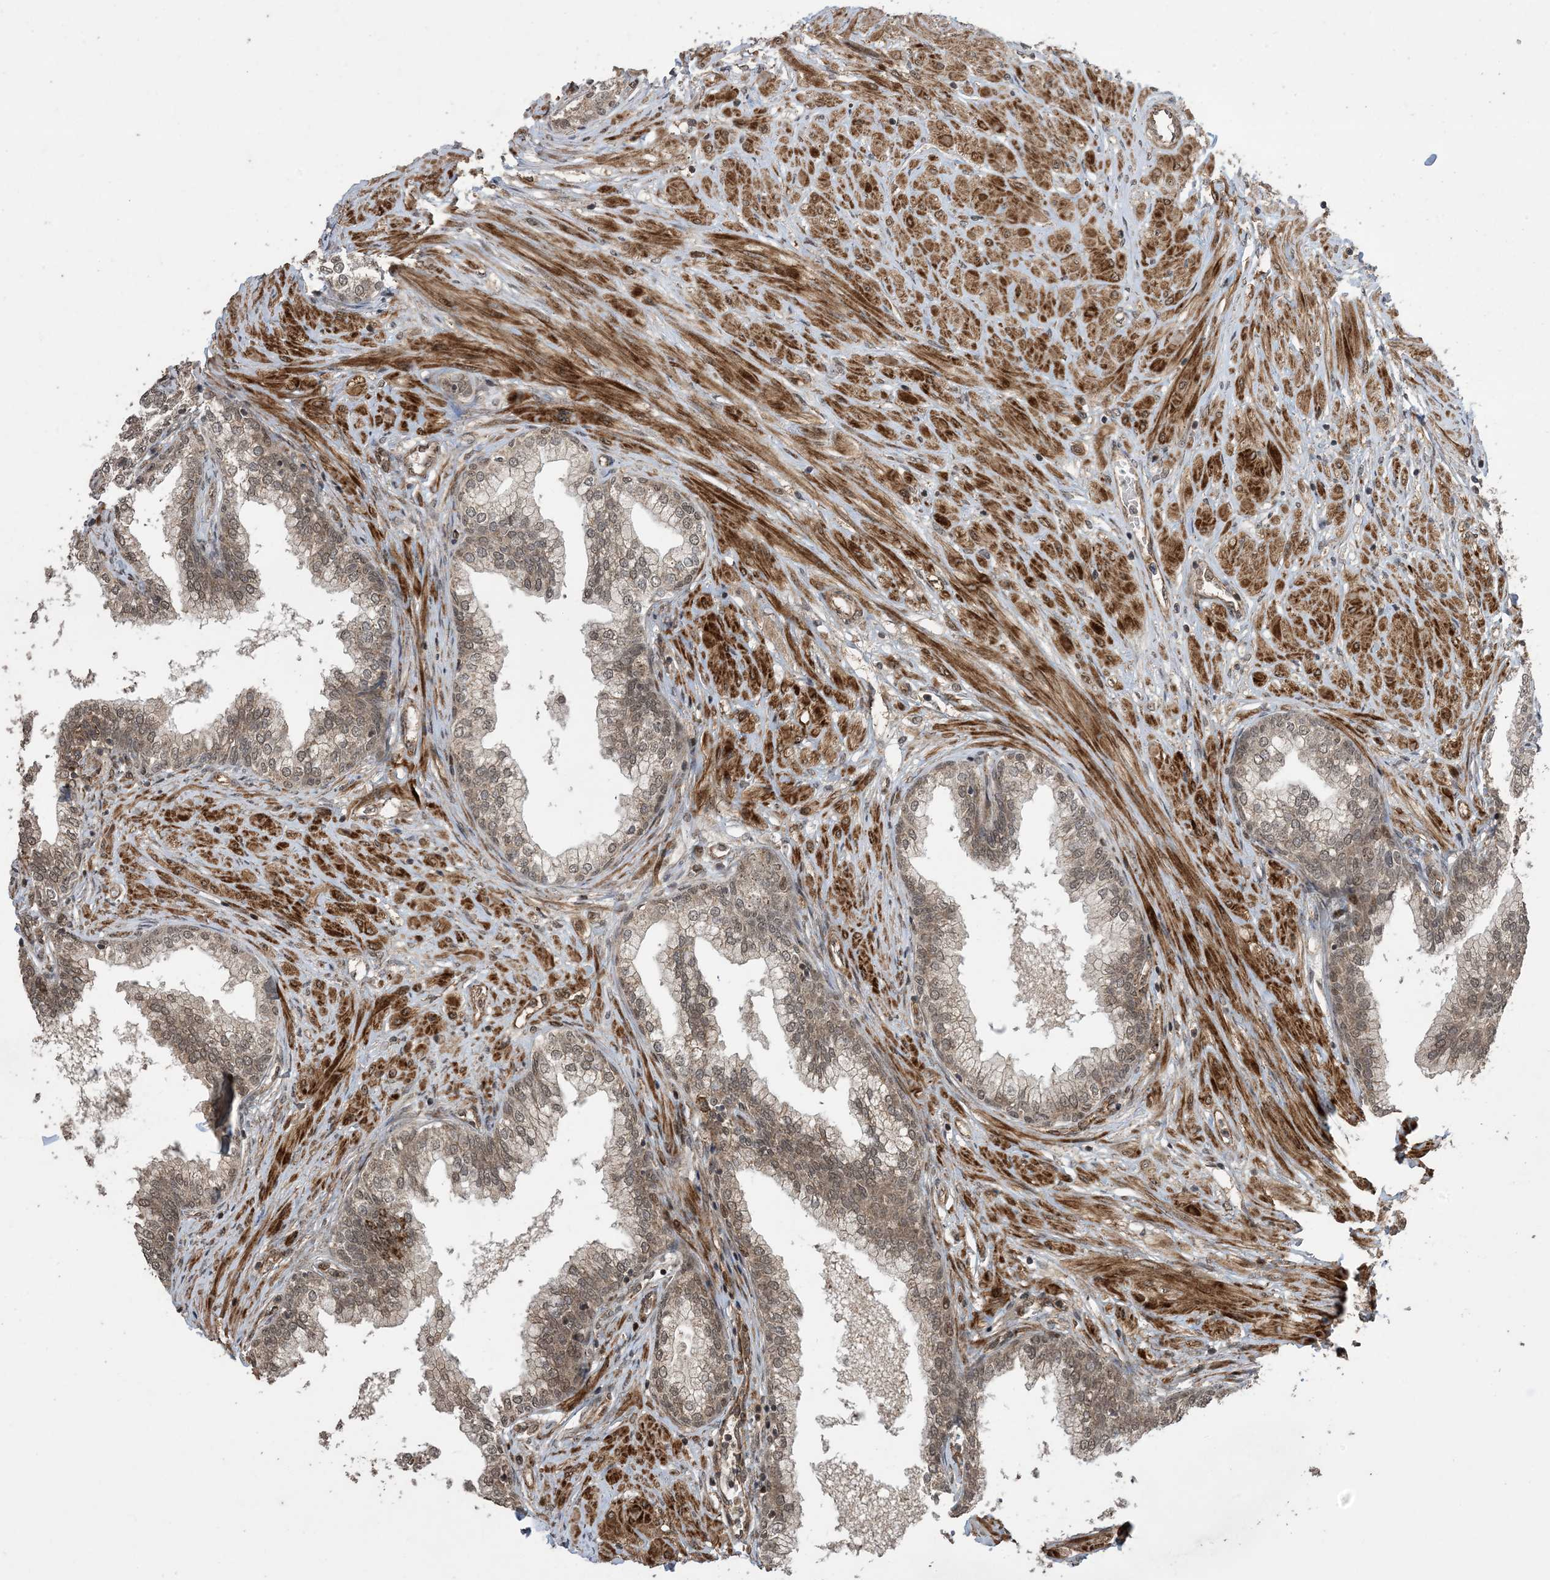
{"staining": {"intensity": "moderate", "quantity": ">75%", "location": "cytoplasmic/membranous,nuclear"}, "tissue": "prostate", "cell_type": "Glandular cells", "image_type": "normal", "snomed": [{"axis": "morphology", "description": "Normal tissue, NOS"}, {"axis": "morphology", "description": "Urothelial carcinoma, Low grade"}, {"axis": "topography", "description": "Urinary bladder"}, {"axis": "topography", "description": "Prostate"}], "caption": "Glandular cells reveal medium levels of moderate cytoplasmic/membranous,nuclear staining in about >75% of cells in unremarkable human prostate.", "gene": "ZNF511", "patient": {"sex": "male", "age": 60}}